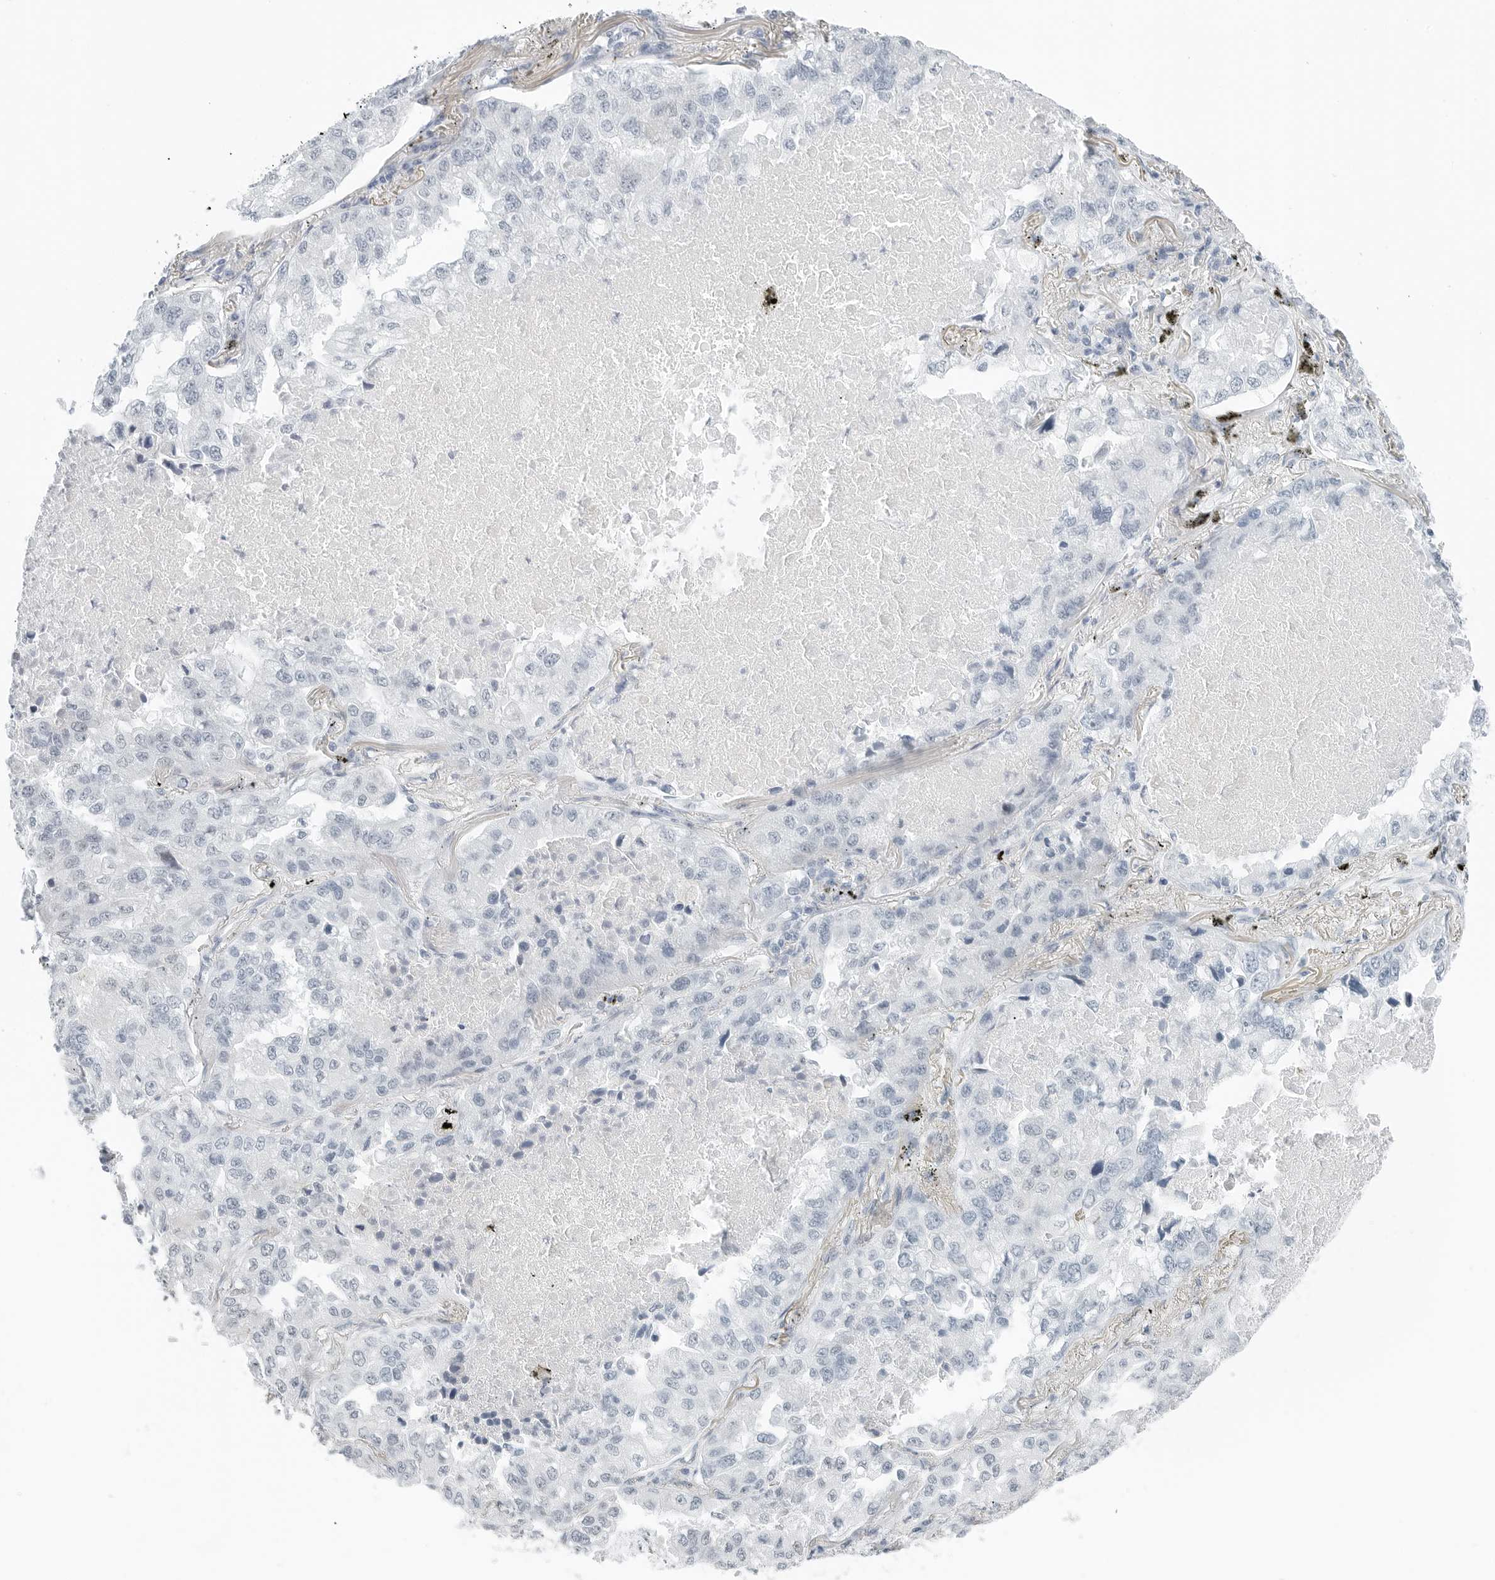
{"staining": {"intensity": "negative", "quantity": "none", "location": "none"}, "tissue": "lung cancer", "cell_type": "Tumor cells", "image_type": "cancer", "snomed": [{"axis": "morphology", "description": "Adenocarcinoma, NOS"}, {"axis": "topography", "description": "Lung"}], "caption": "Immunohistochemistry photomicrograph of neoplastic tissue: lung cancer (adenocarcinoma) stained with DAB (3,3'-diaminobenzidine) exhibits no significant protein expression in tumor cells. Nuclei are stained in blue.", "gene": "NTMT2", "patient": {"sex": "male", "age": 65}}